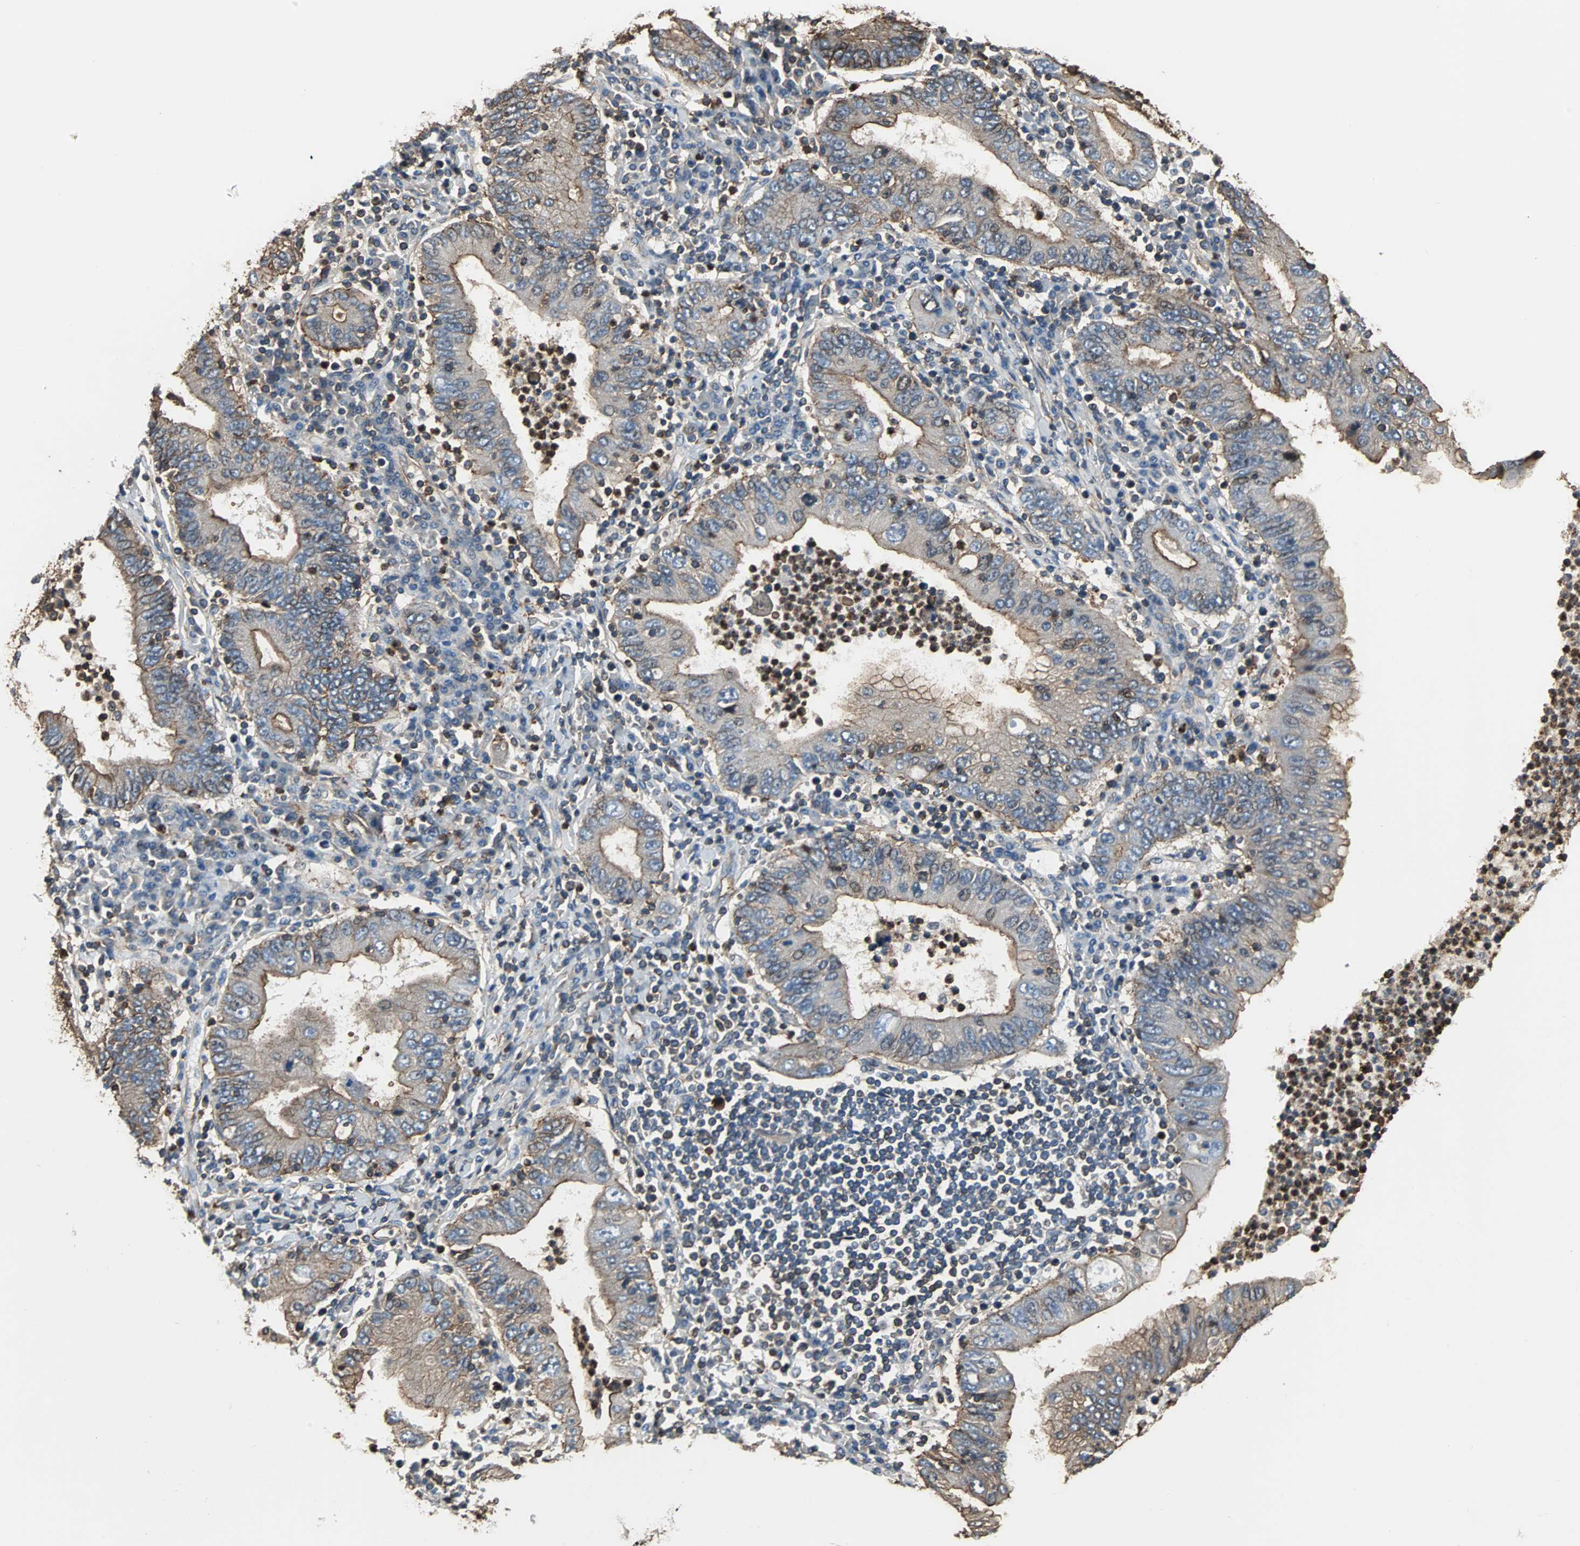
{"staining": {"intensity": "moderate", "quantity": "25%-75%", "location": "cytoplasmic/membranous"}, "tissue": "stomach cancer", "cell_type": "Tumor cells", "image_type": "cancer", "snomed": [{"axis": "morphology", "description": "Normal tissue, NOS"}, {"axis": "morphology", "description": "Adenocarcinoma, NOS"}, {"axis": "topography", "description": "Esophagus"}, {"axis": "topography", "description": "Stomach, upper"}, {"axis": "topography", "description": "Peripheral nerve tissue"}], "caption": "Immunohistochemistry (IHC) (DAB (3,3'-diaminobenzidine)) staining of human stomach cancer shows moderate cytoplasmic/membranous protein expression in approximately 25%-75% of tumor cells. The protein of interest is stained brown, and the nuclei are stained in blue (DAB IHC with brightfield microscopy, high magnification).", "gene": "ACTN1", "patient": {"sex": "male", "age": 62}}